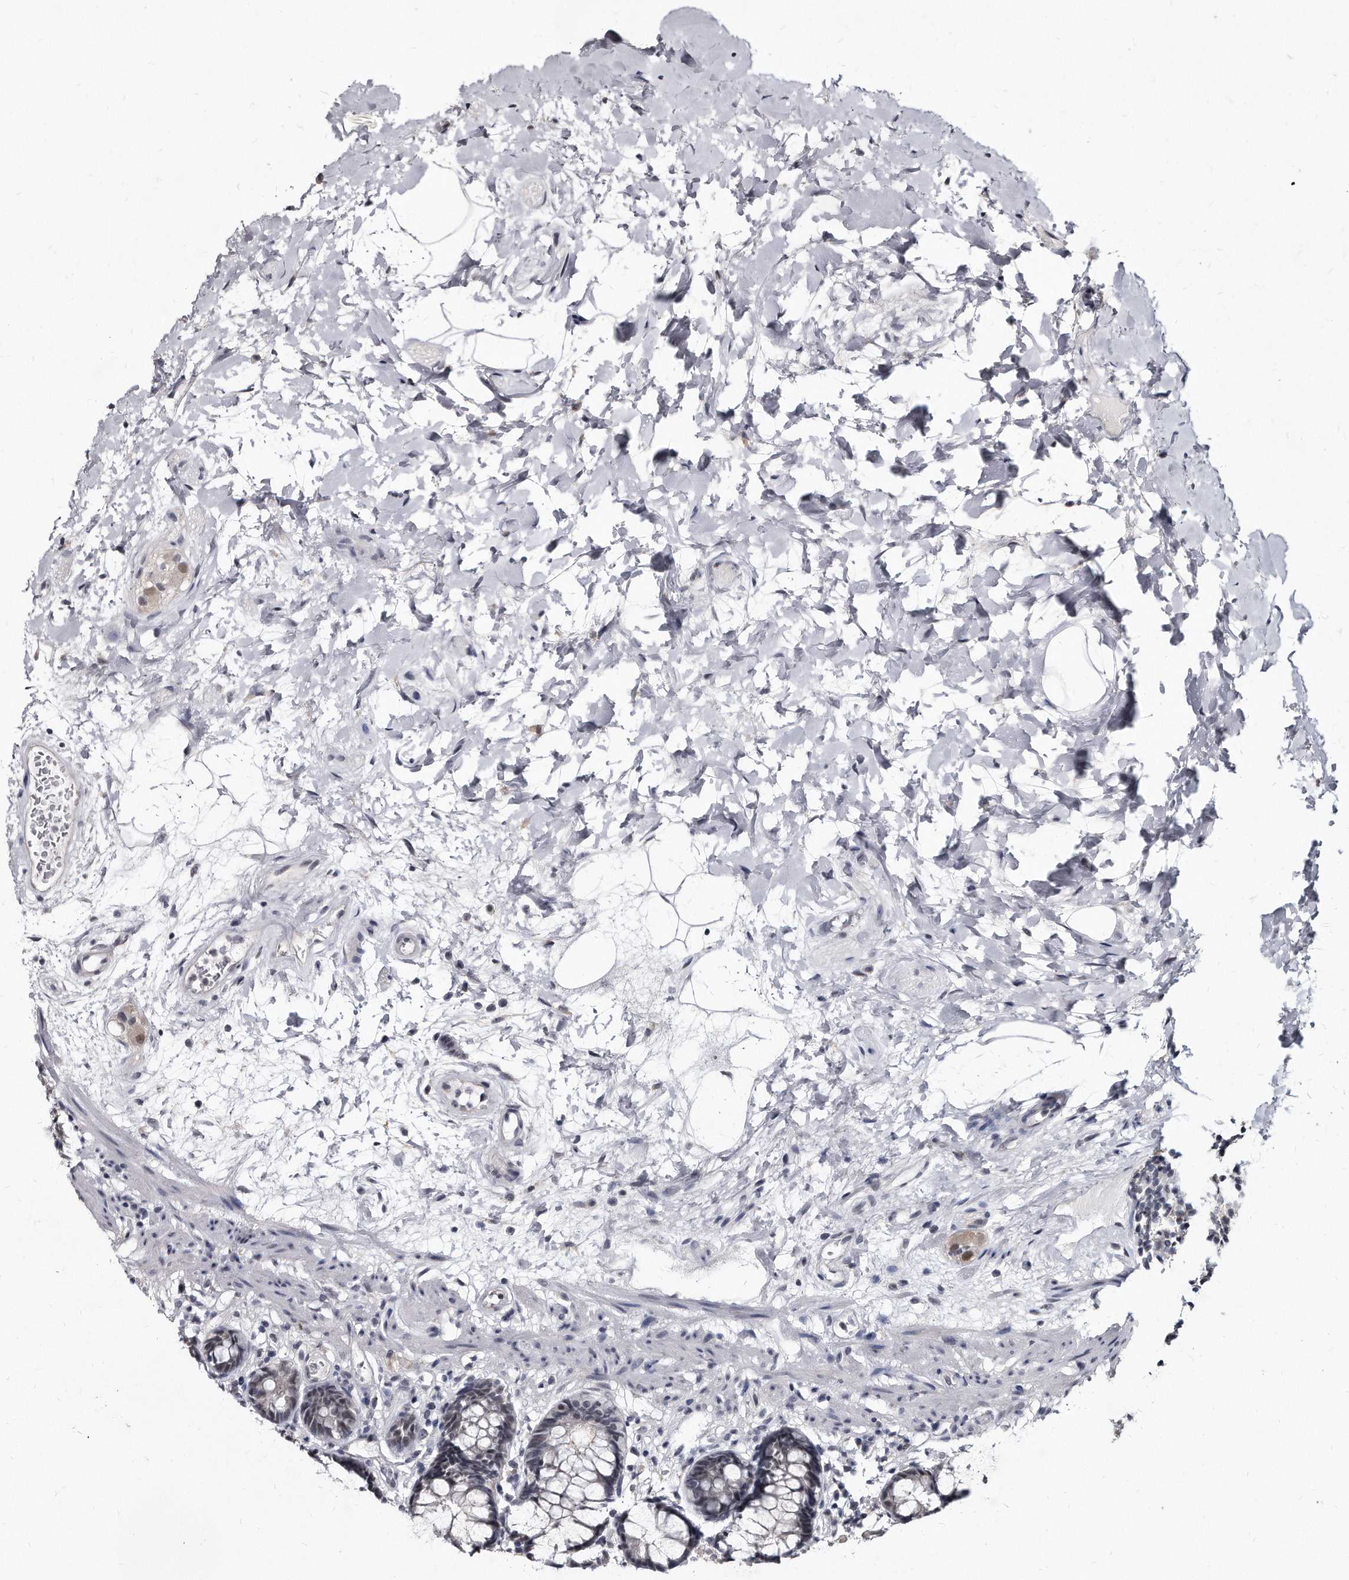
{"staining": {"intensity": "negative", "quantity": "none", "location": "none"}, "tissue": "rectum", "cell_type": "Glandular cells", "image_type": "normal", "snomed": [{"axis": "morphology", "description": "Normal tissue, NOS"}, {"axis": "topography", "description": "Rectum"}], "caption": "IHC of unremarkable rectum reveals no staining in glandular cells. Nuclei are stained in blue.", "gene": "KLHDC3", "patient": {"sex": "male", "age": 64}}